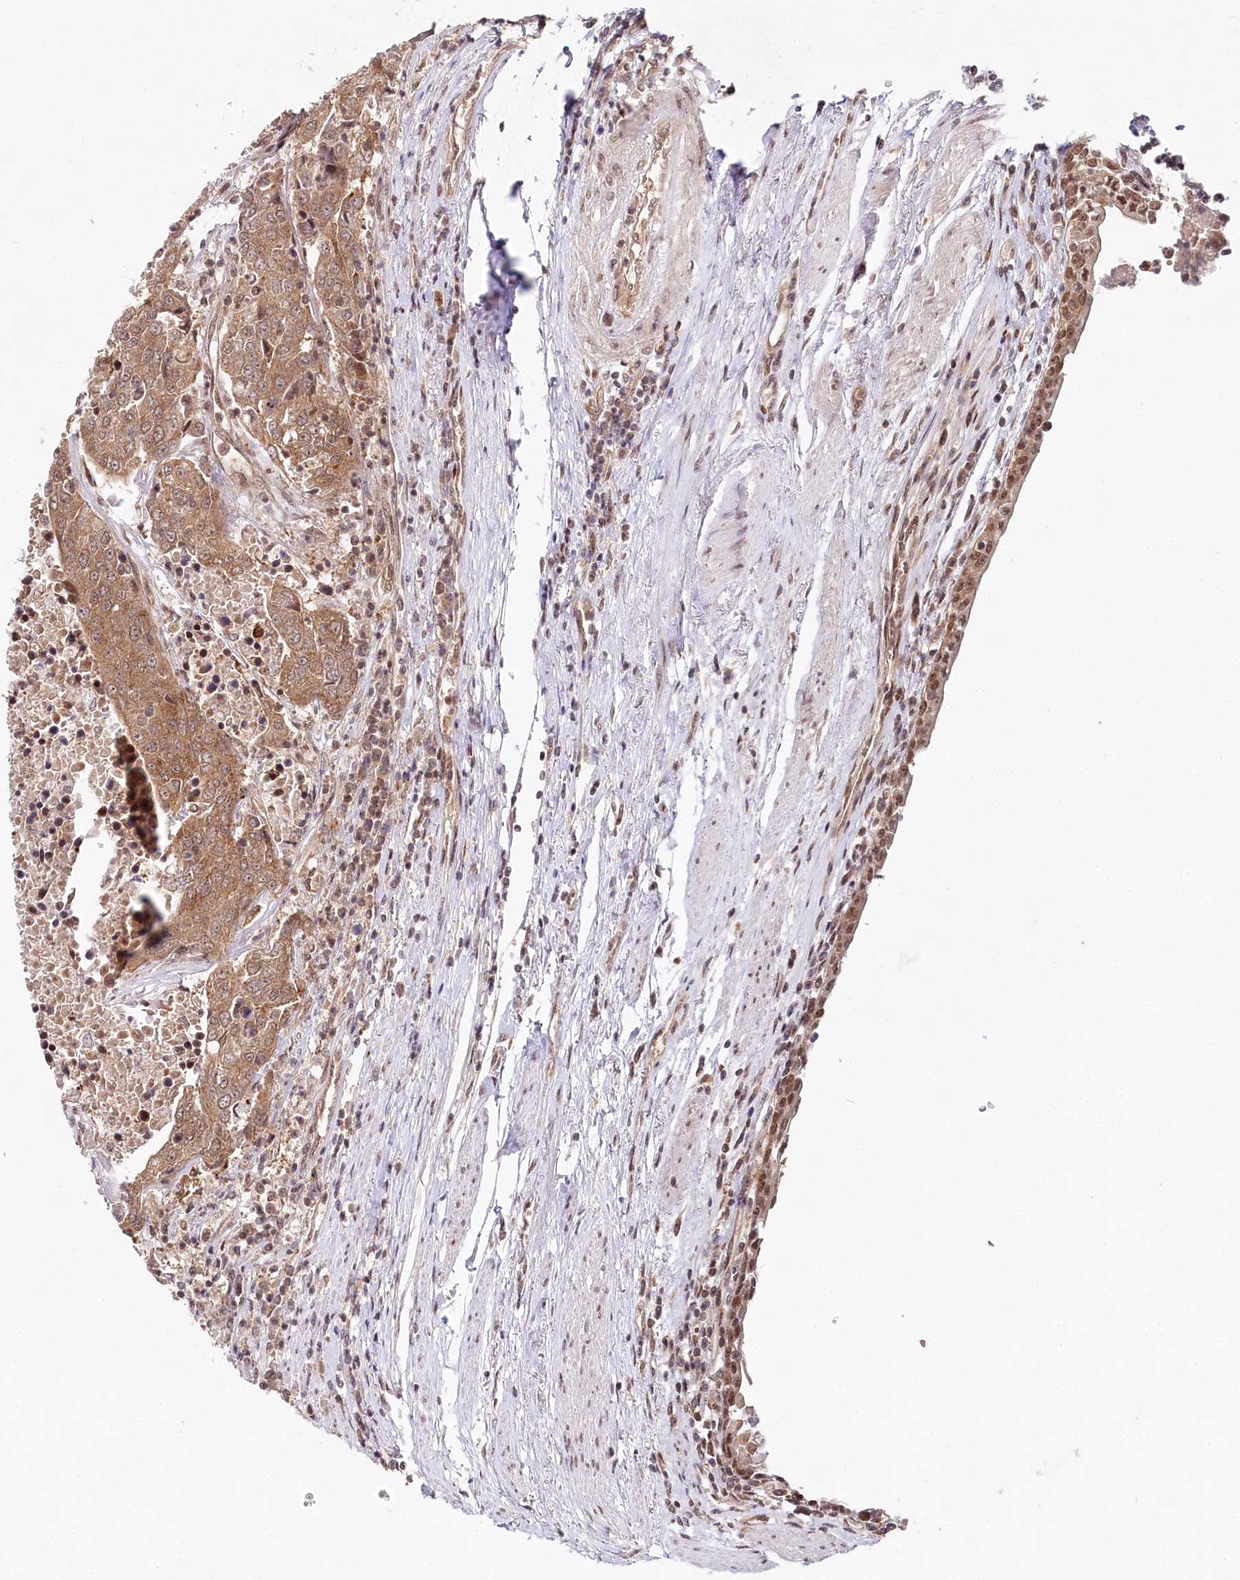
{"staining": {"intensity": "moderate", "quantity": ">75%", "location": "cytoplasmic/membranous"}, "tissue": "urothelial cancer", "cell_type": "Tumor cells", "image_type": "cancer", "snomed": [{"axis": "morphology", "description": "Urothelial carcinoma, High grade"}, {"axis": "topography", "description": "Urinary bladder"}], "caption": "Immunohistochemical staining of human urothelial cancer reveals moderate cytoplasmic/membranous protein positivity in about >75% of tumor cells.", "gene": "CCDC65", "patient": {"sex": "female", "age": 85}}